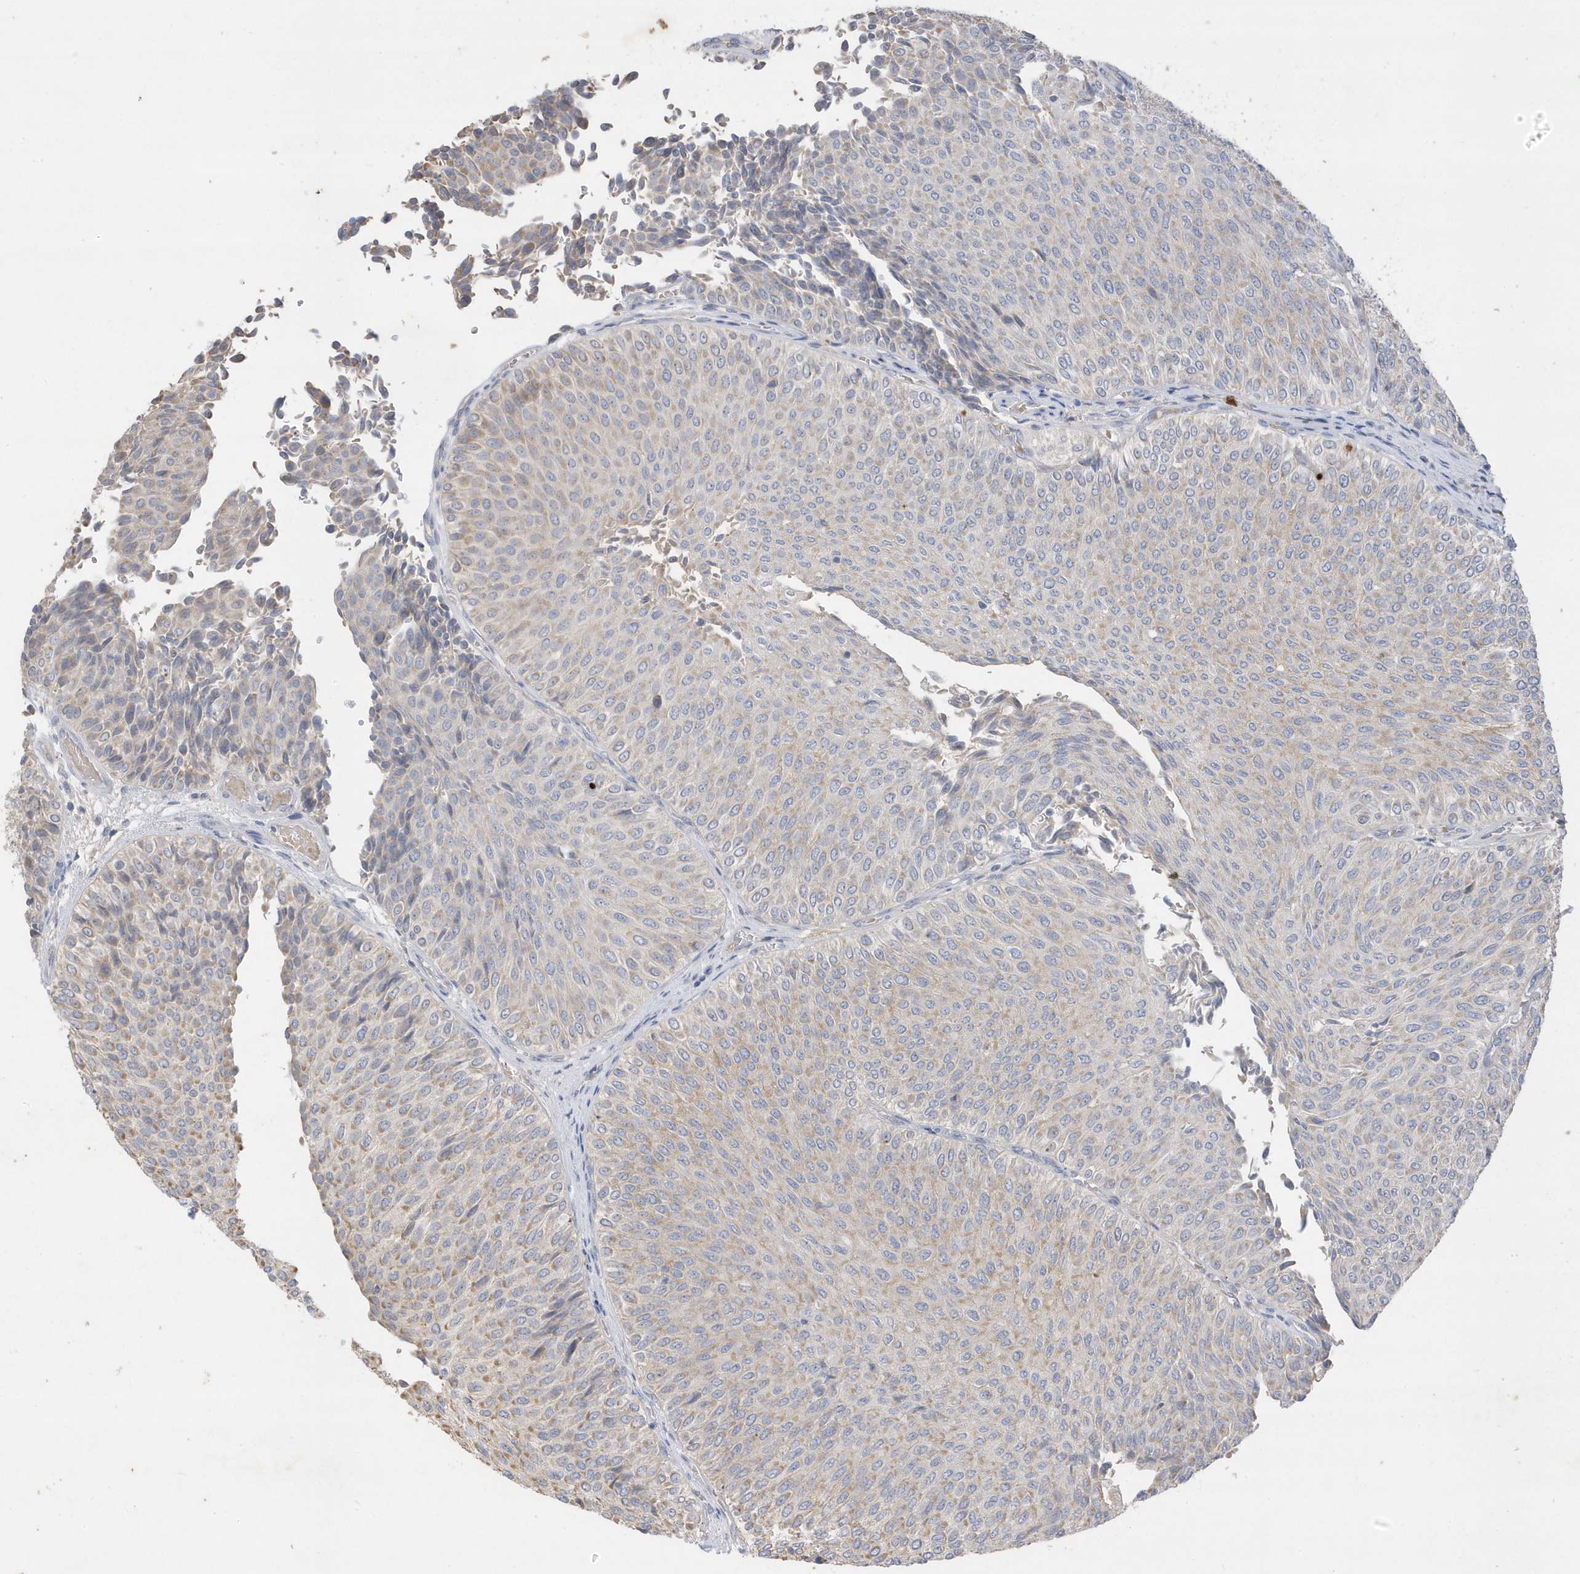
{"staining": {"intensity": "weak", "quantity": "25%-75%", "location": "cytoplasmic/membranous"}, "tissue": "urothelial cancer", "cell_type": "Tumor cells", "image_type": "cancer", "snomed": [{"axis": "morphology", "description": "Urothelial carcinoma, Low grade"}, {"axis": "topography", "description": "Urinary bladder"}], "caption": "A micrograph showing weak cytoplasmic/membranous positivity in approximately 25%-75% of tumor cells in urothelial carcinoma (low-grade), as visualized by brown immunohistochemical staining.", "gene": "DPP9", "patient": {"sex": "male", "age": 78}}